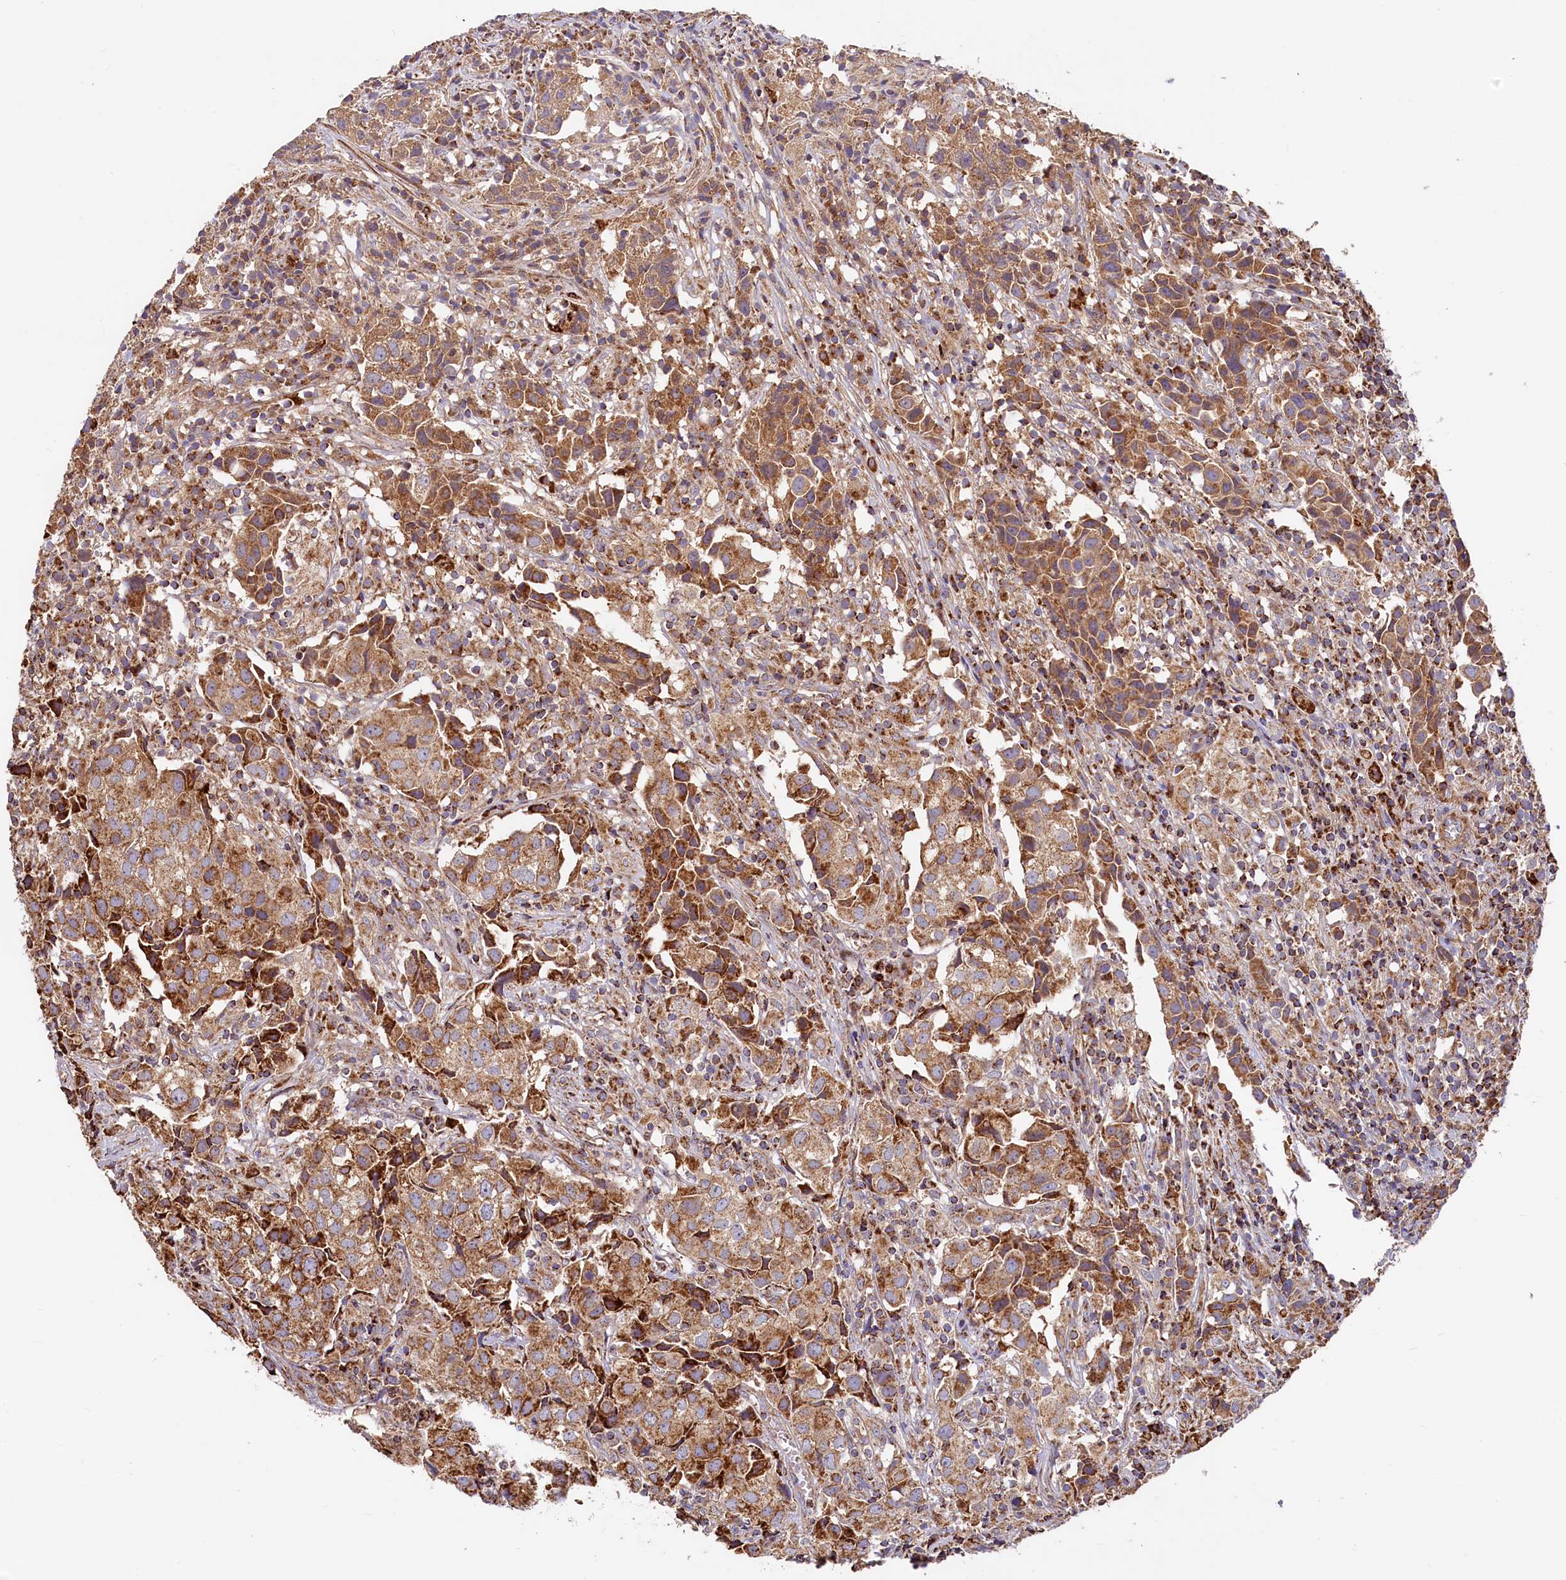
{"staining": {"intensity": "moderate", "quantity": ">75%", "location": "cytoplasmic/membranous"}, "tissue": "urothelial cancer", "cell_type": "Tumor cells", "image_type": "cancer", "snomed": [{"axis": "morphology", "description": "Urothelial carcinoma, High grade"}, {"axis": "topography", "description": "Urinary bladder"}], "caption": "This photomicrograph exhibits immunohistochemistry staining of urothelial carcinoma (high-grade), with medium moderate cytoplasmic/membranous expression in approximately >75% of tumor cells.", "gene": "CIAO3", "patient": {"sex": "female", "age": 75}}